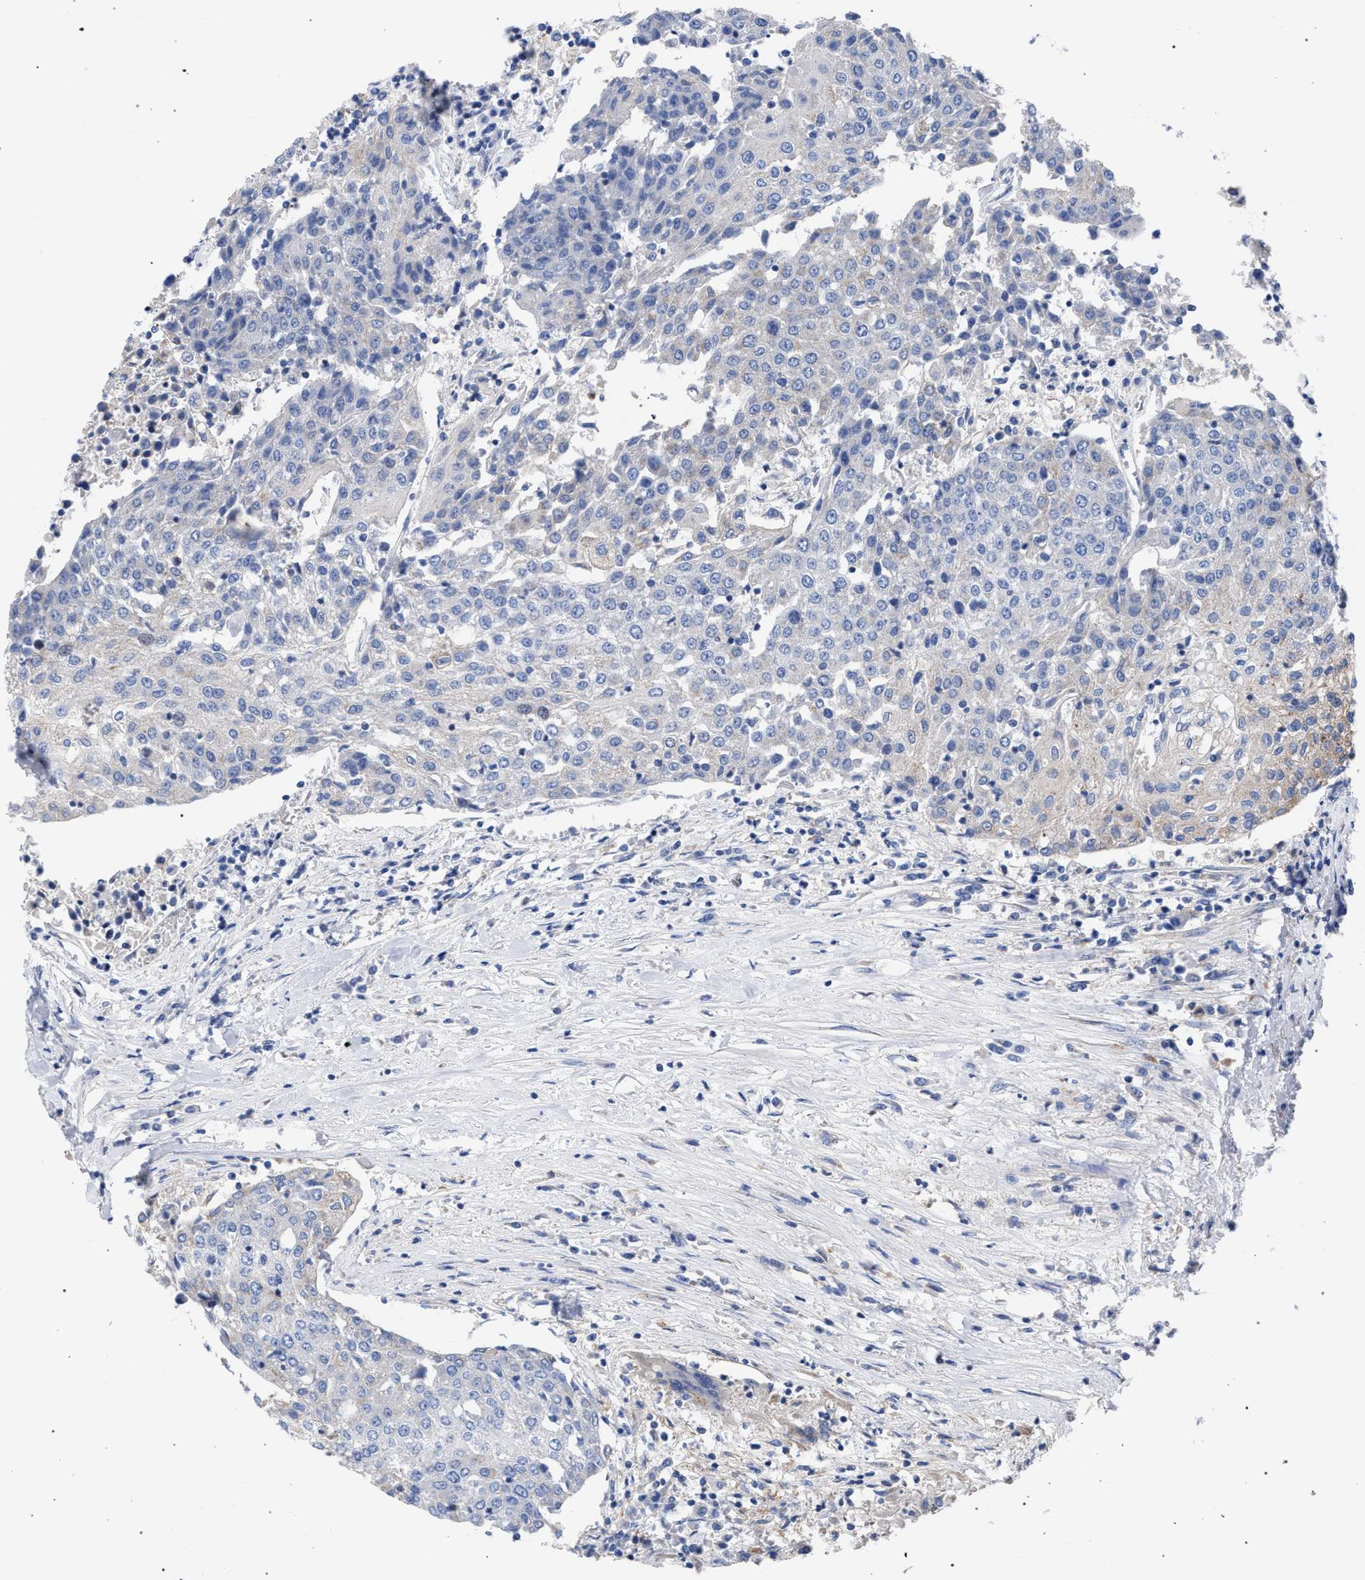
{"staining": {"intensity": "negative", "quantity": "none", "location": "none"}, "tissue": "urothelial cancer", "cell_type": "Tumor cells", "image_type": "cancer", "snomed": [{"axis": "morphology", "description": "Urothelial carcinoma, High grade"}, {"axis": "topography", "description": "Urinary bladder"}], "caption": "Tumor cells are negative for protein expression in human urothelial carcinoma (high-grade).", "gene": "GMPR", "patient": {"sex": "female", "age": 85}}